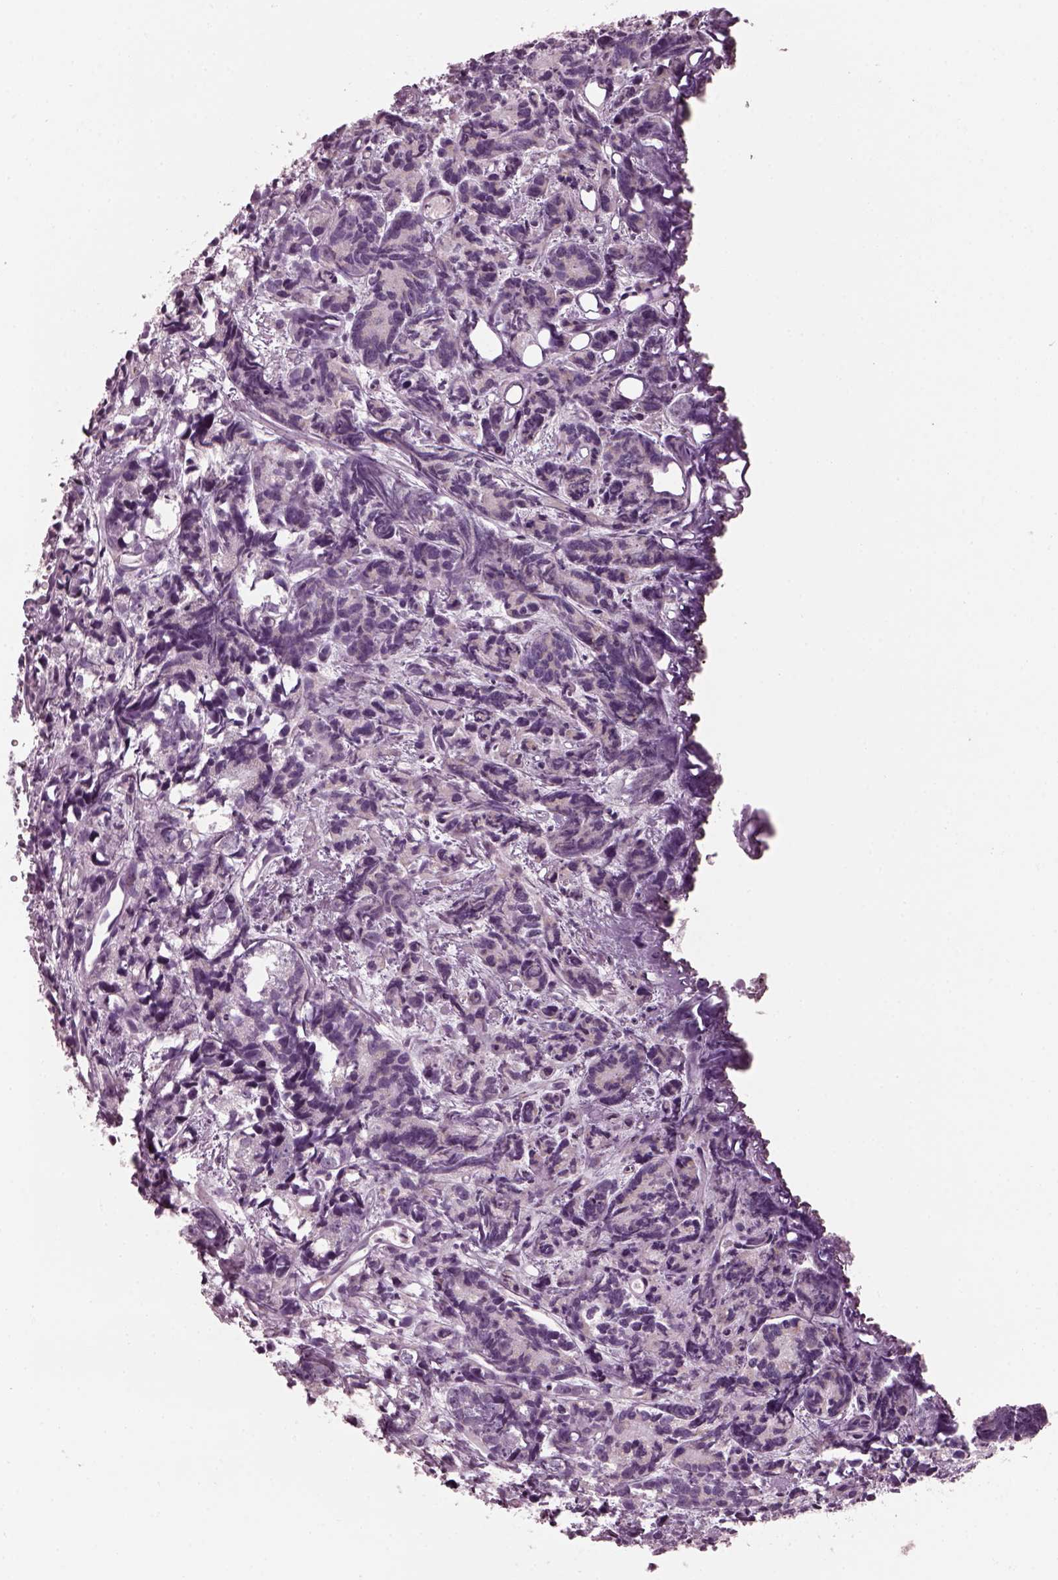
{"staining": {"intensity": "negative", "quantity": "none", "location": "none"}, "tissue": "prostate cancer", "cell_type": "Tumor cells", "image_type": "cancer", "snomed": [{"axis": "morphology", "description": "Adenocarcinoma, High grade"}, {"axis": "topography", "description": "Prostate"}], "caption": "High power microscopy micrograph of an immunohistochemistry (IHC) histopathology image of high-grade adenocarcinoma (prostate), revealing no significant staining in tumor cells. Brightfield microscopy of immunohistochemistry stained with DAB (brown) and hematoxylin (blue), captured at high magnification.", "gene": "PRR9", "patient": {"sex": "male", "age": 77}}